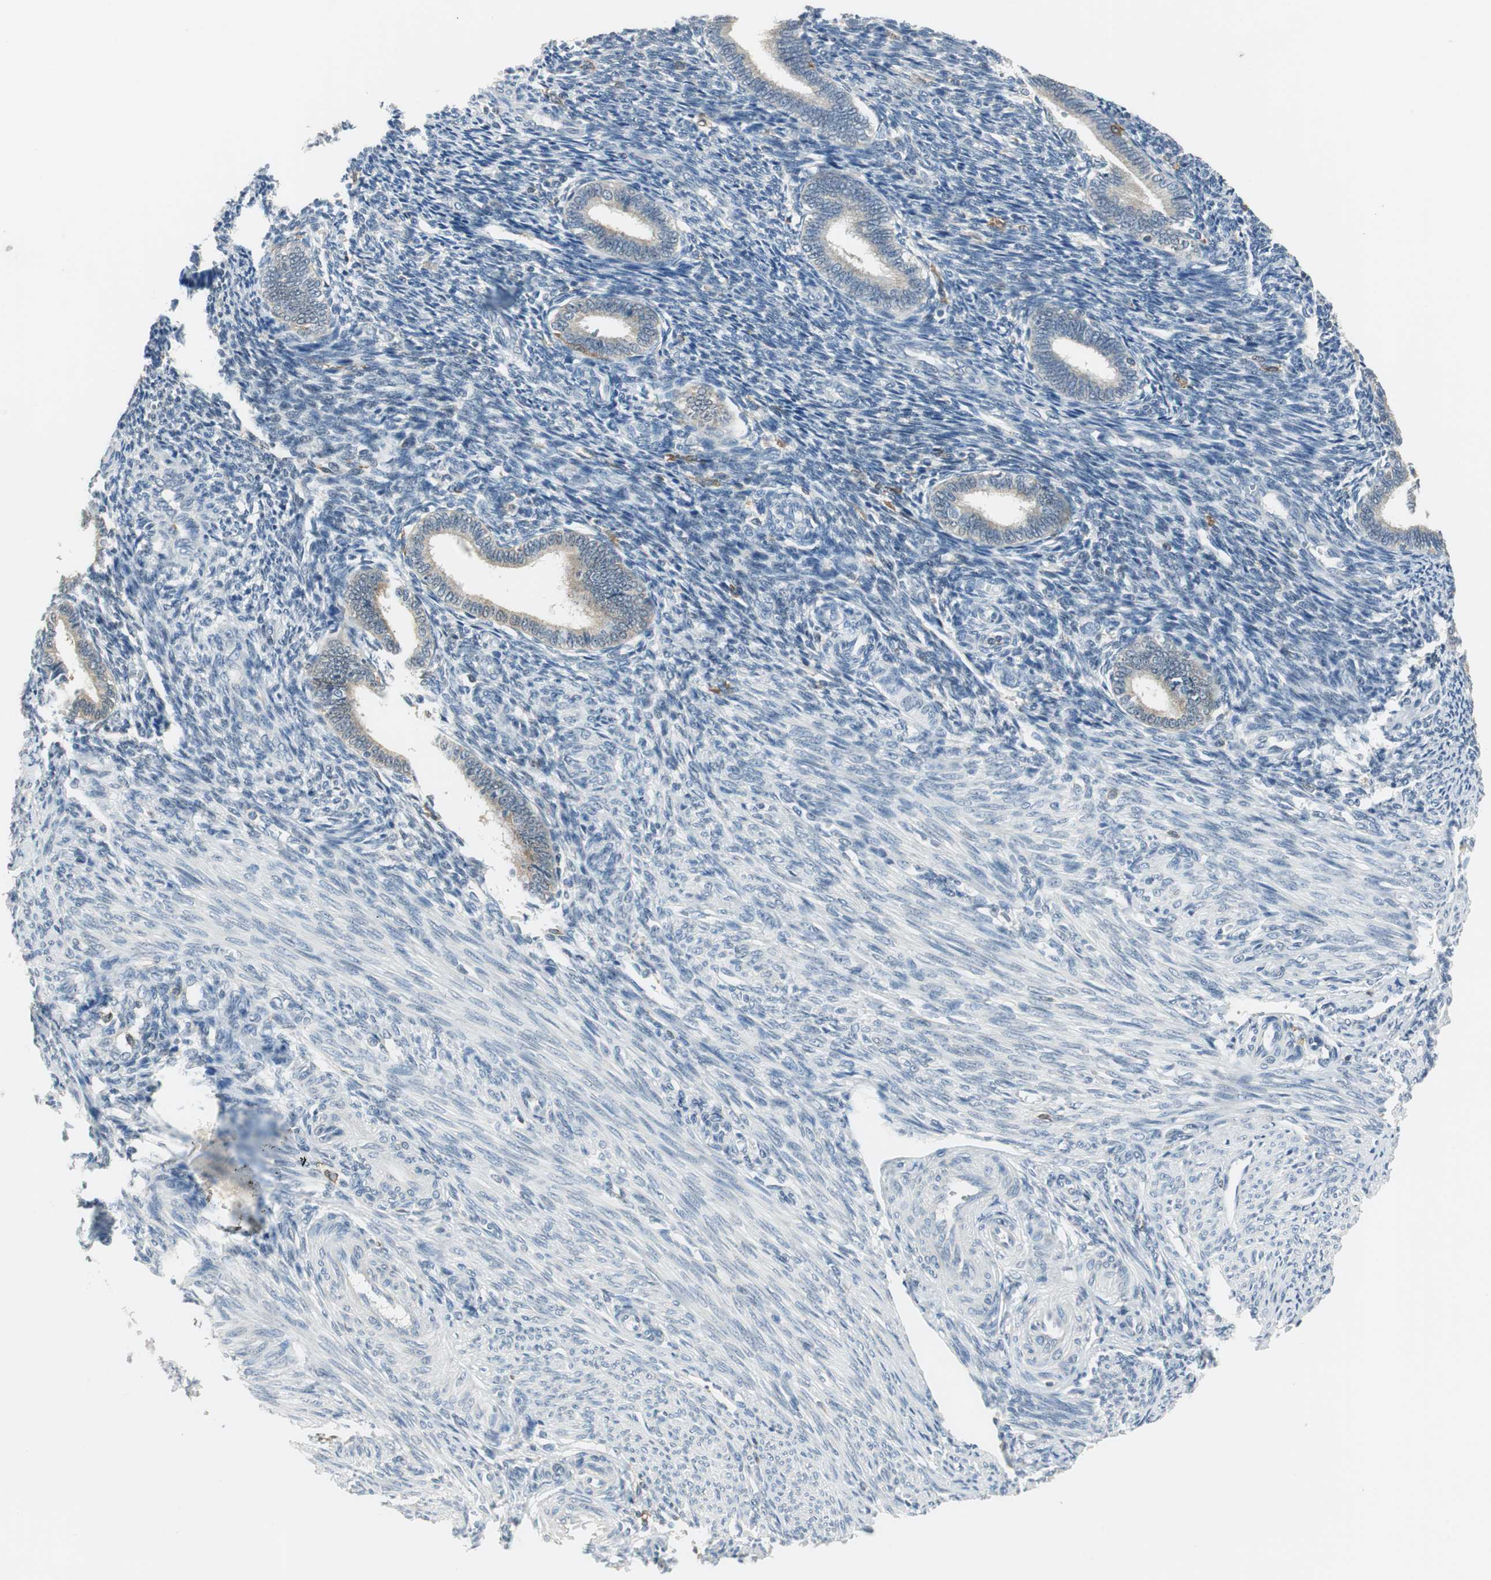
{"staining": {"intensity": "negative", "quantity": "none", "location": "none"}, "tissue": "endometrium", "cell_type": "Cells in endometrial stroma", "image_type": "normal", "snomed": [{"axis": "morphology", "description": "Normal tissue, NOS"}, {"axis": "topography", "description": "Endometrium"}], "caption": "The IHC histopathology image has no significant positivity in cells in endometrial stroma of endometrium. (DAB immunohistochemistry with hematoxylin counter stain).", "gene": "MSTO1", "patient": {"sex": "female", "age": 27}}